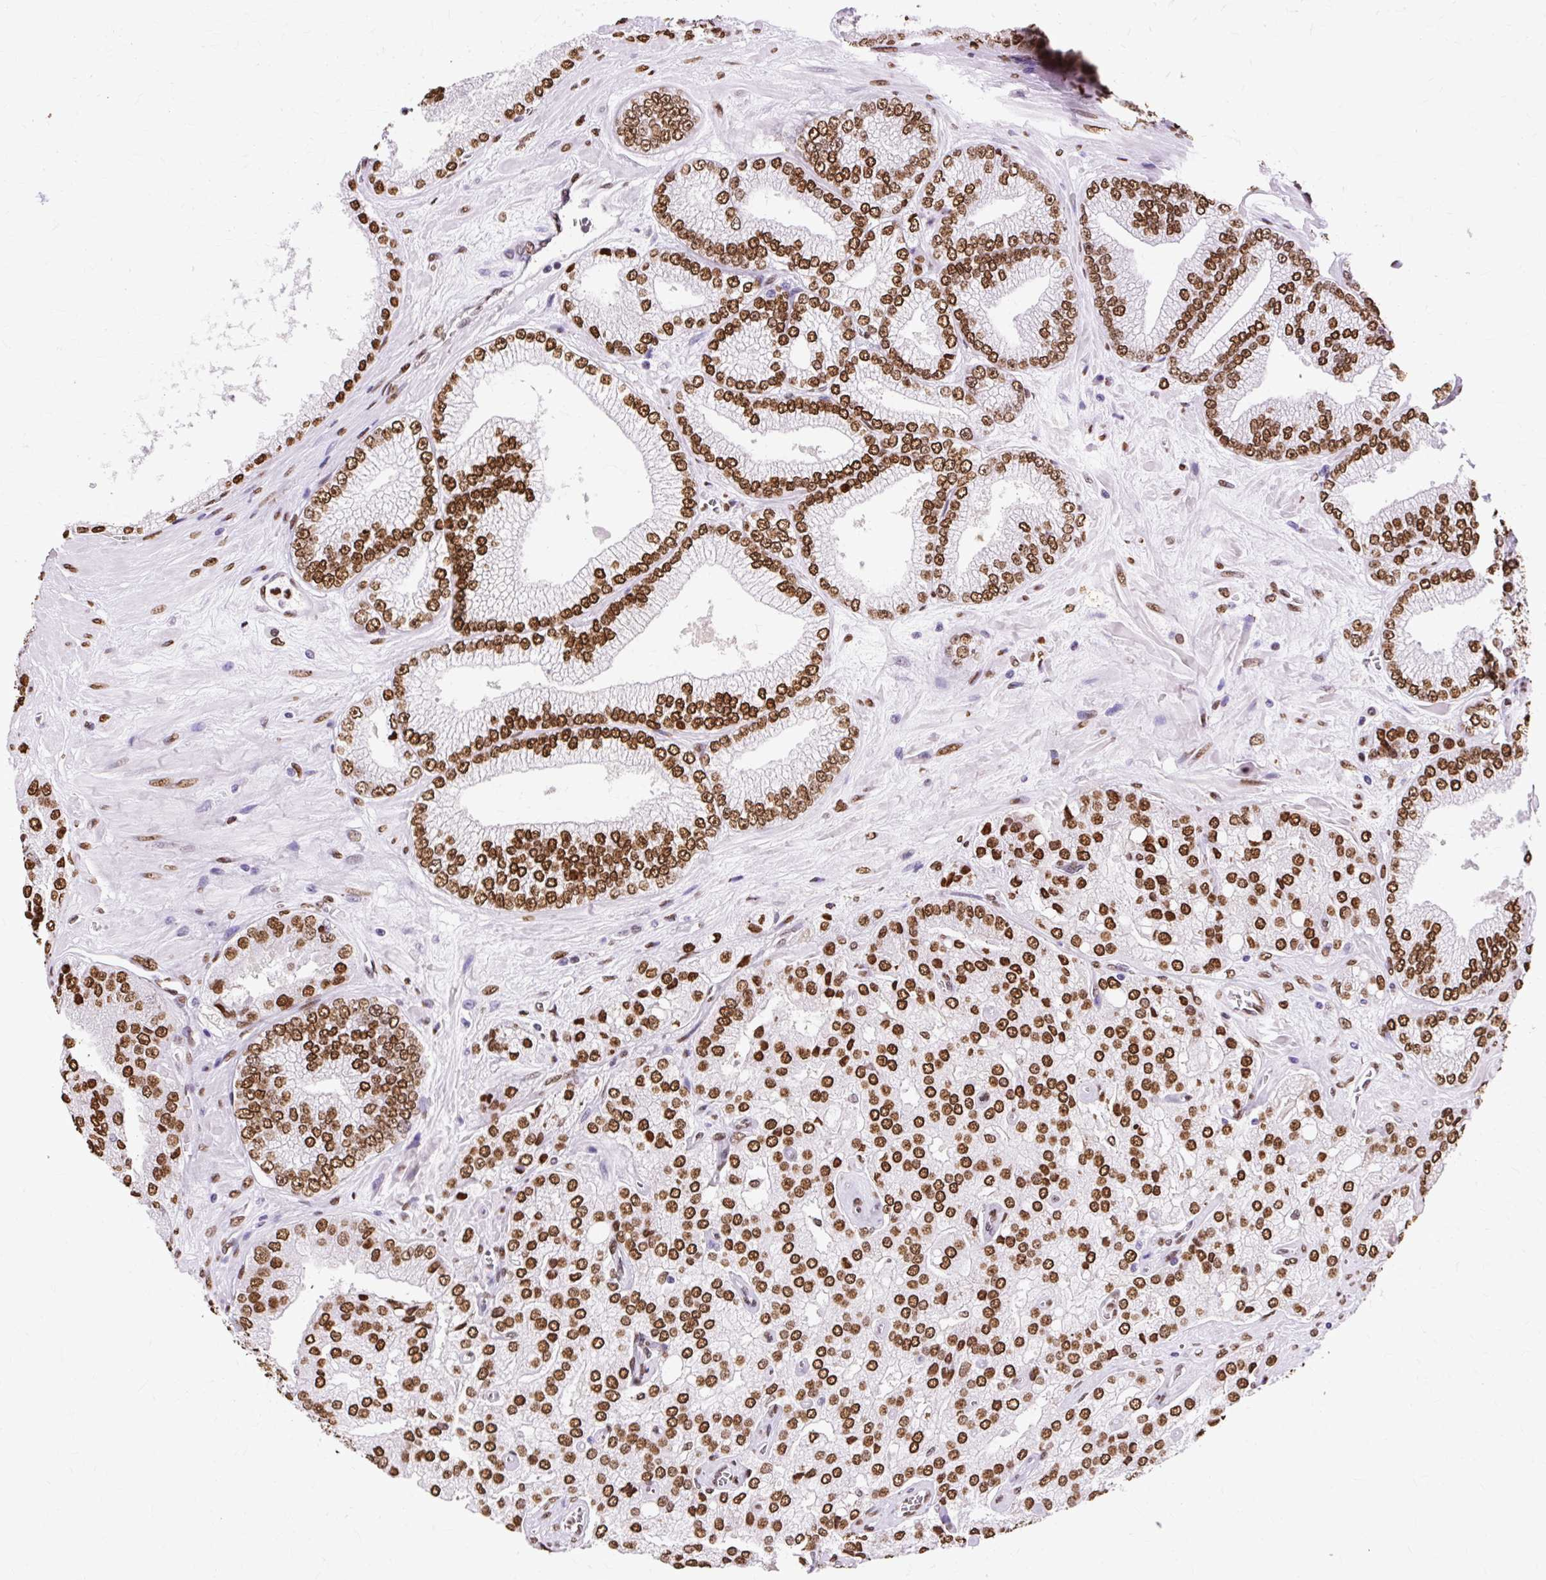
{"staining": {"intensity": "strong", "quantity": ">75%", "location": "nuclear"}, "tissue": "prostate cancer", "cell_type": "Tumor cells", "image_type": "cancer", "snomed": [{"axis": "morphology", "description": "Adenocarcinoma, High grade"}, {"axis": "topography", "description": "Prostate"}], "caption": "Immunohistochemical staining of adenocarcinoma (high-grade) (prostate) displays high levels of strong nuclear positivity in approximately >75% of tumor cells.", "gene": "TMEM184C", "patient": {"sex": "male", "age": 68}}